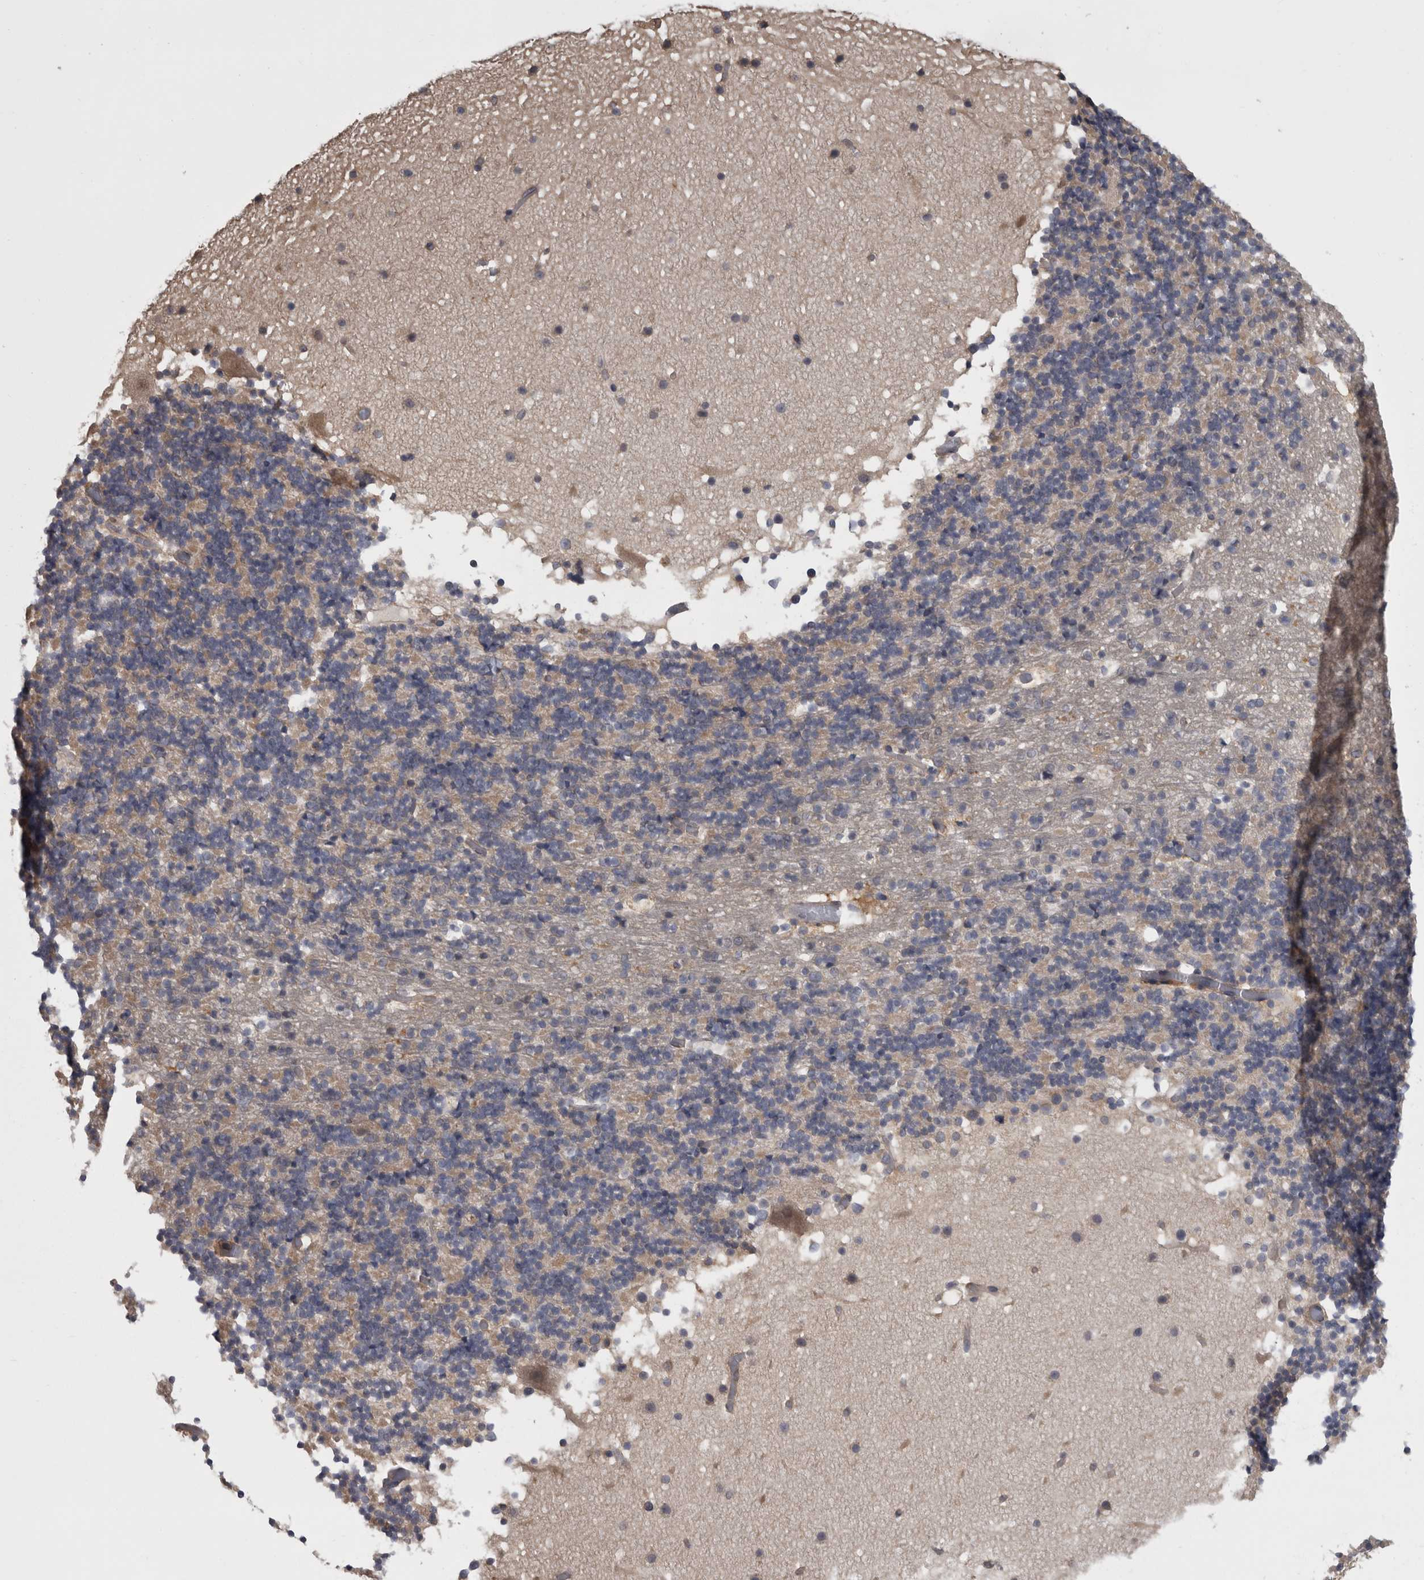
{"staining": {"intensity": "weak", "quantity": "<25%", "location": "cytoplasmic/membranous"}, "tissue": "cerebellum", "cell_type": "Cells in granular layer", "image_type": "normal", "snomed": [{"axis": "morphology", "description": "Normal tissue, NOS"}, {"axis": "topography", "description": "Cerebellum"}], "caption": "The histopathology image shows no staining of cells in granular layer in benign cerebellum.", "gene": "APRT", "patient": {"sex": "male", "age": 57}}